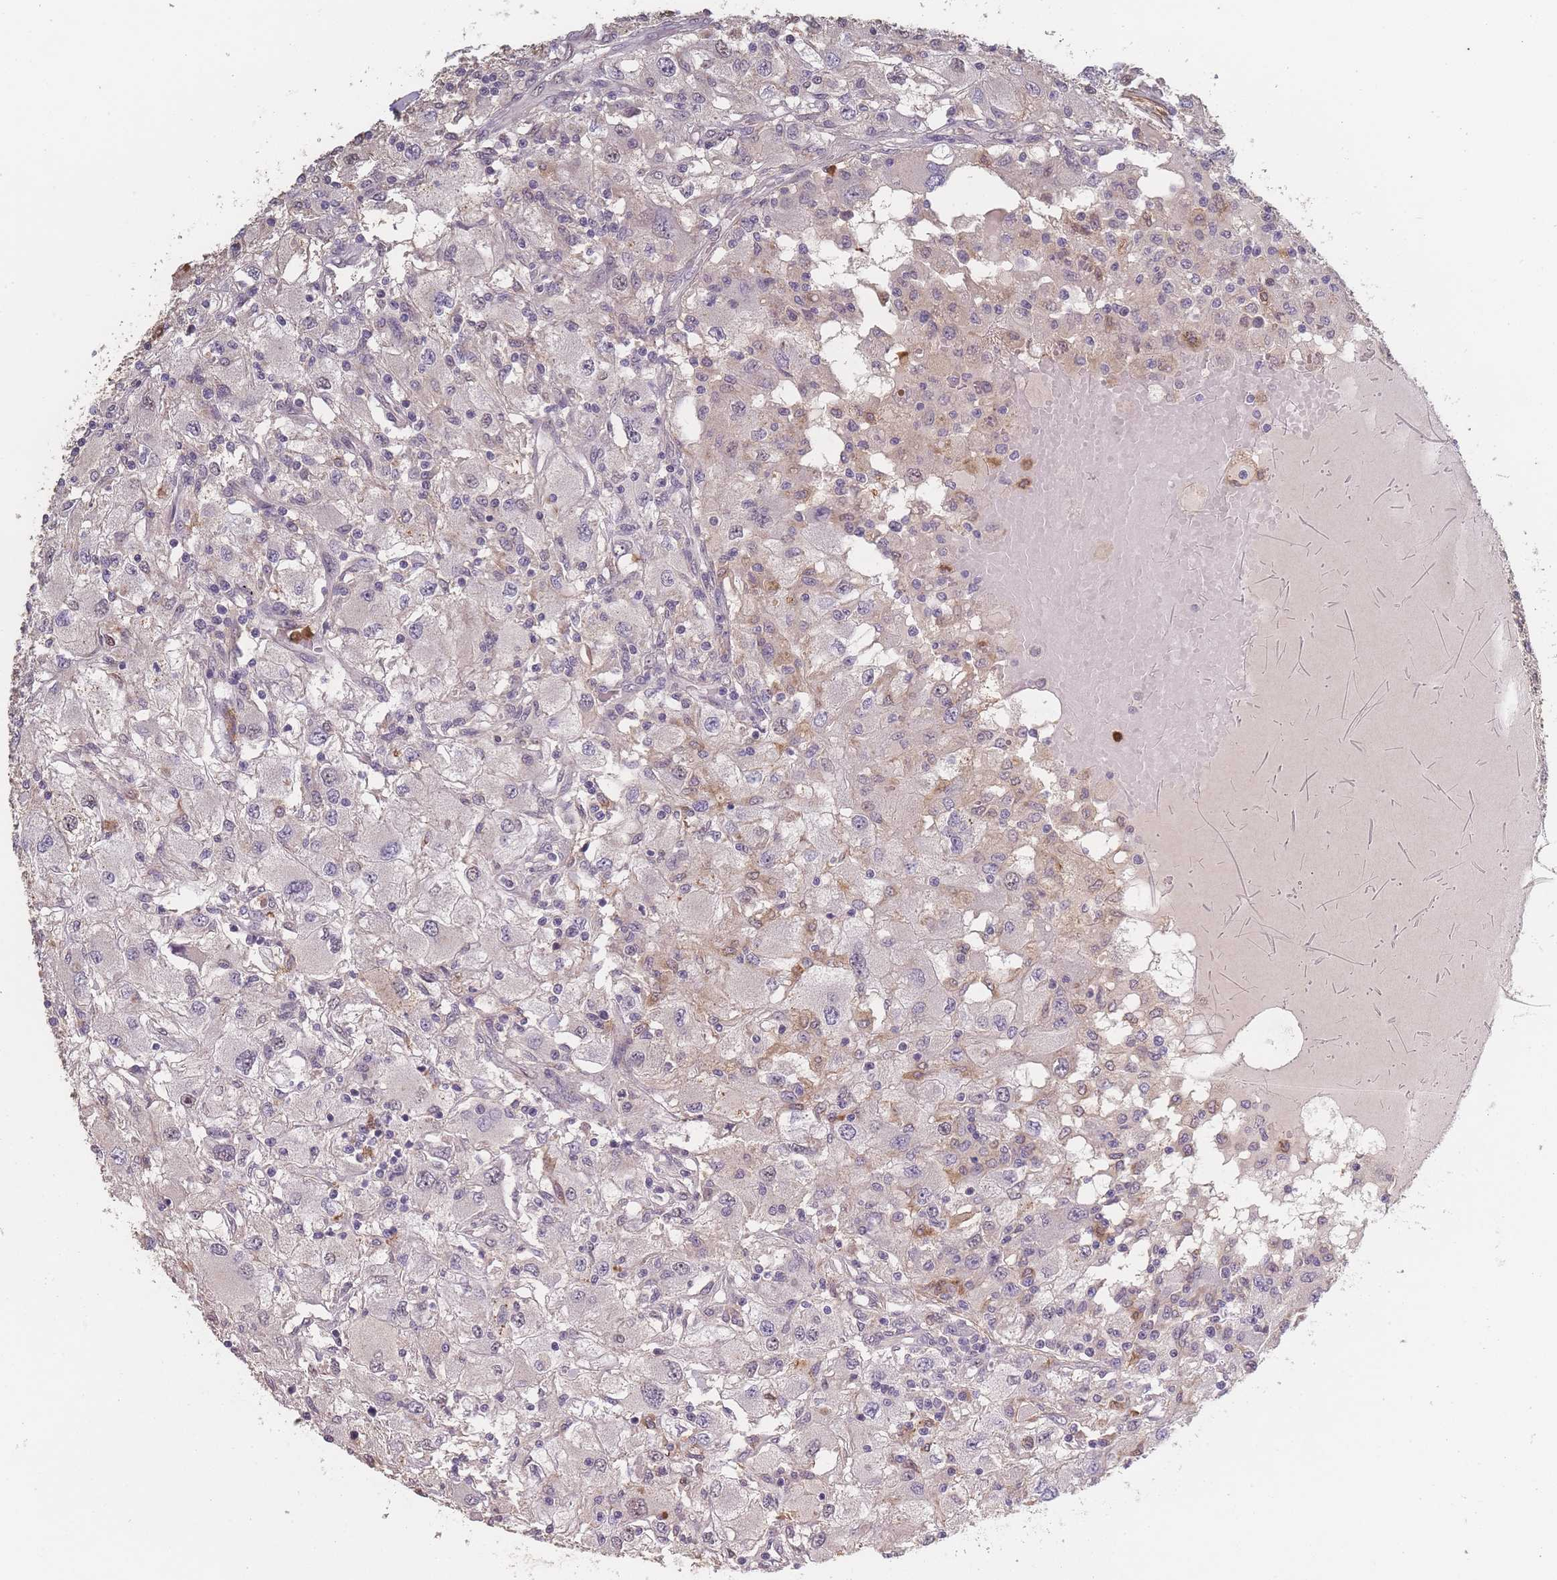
{"staining": {"intensity": "negative", "quantity": "none", "location": "none"}, "tissue": "renal cancer", "cell_type": "Tumor cells", "image_type": "cancer", "snomed": [{"axis": "morphology", "description": "Adenocarcinoma, NOS"}, {"axis": "topography", "description": "Kidney"}], "caption": "Human renal adenocarcinoma stained for a protein using IHC shows no staining in tumor cells.", "gene": "BST1", "patient": {"sex": "female", "age": 67}}